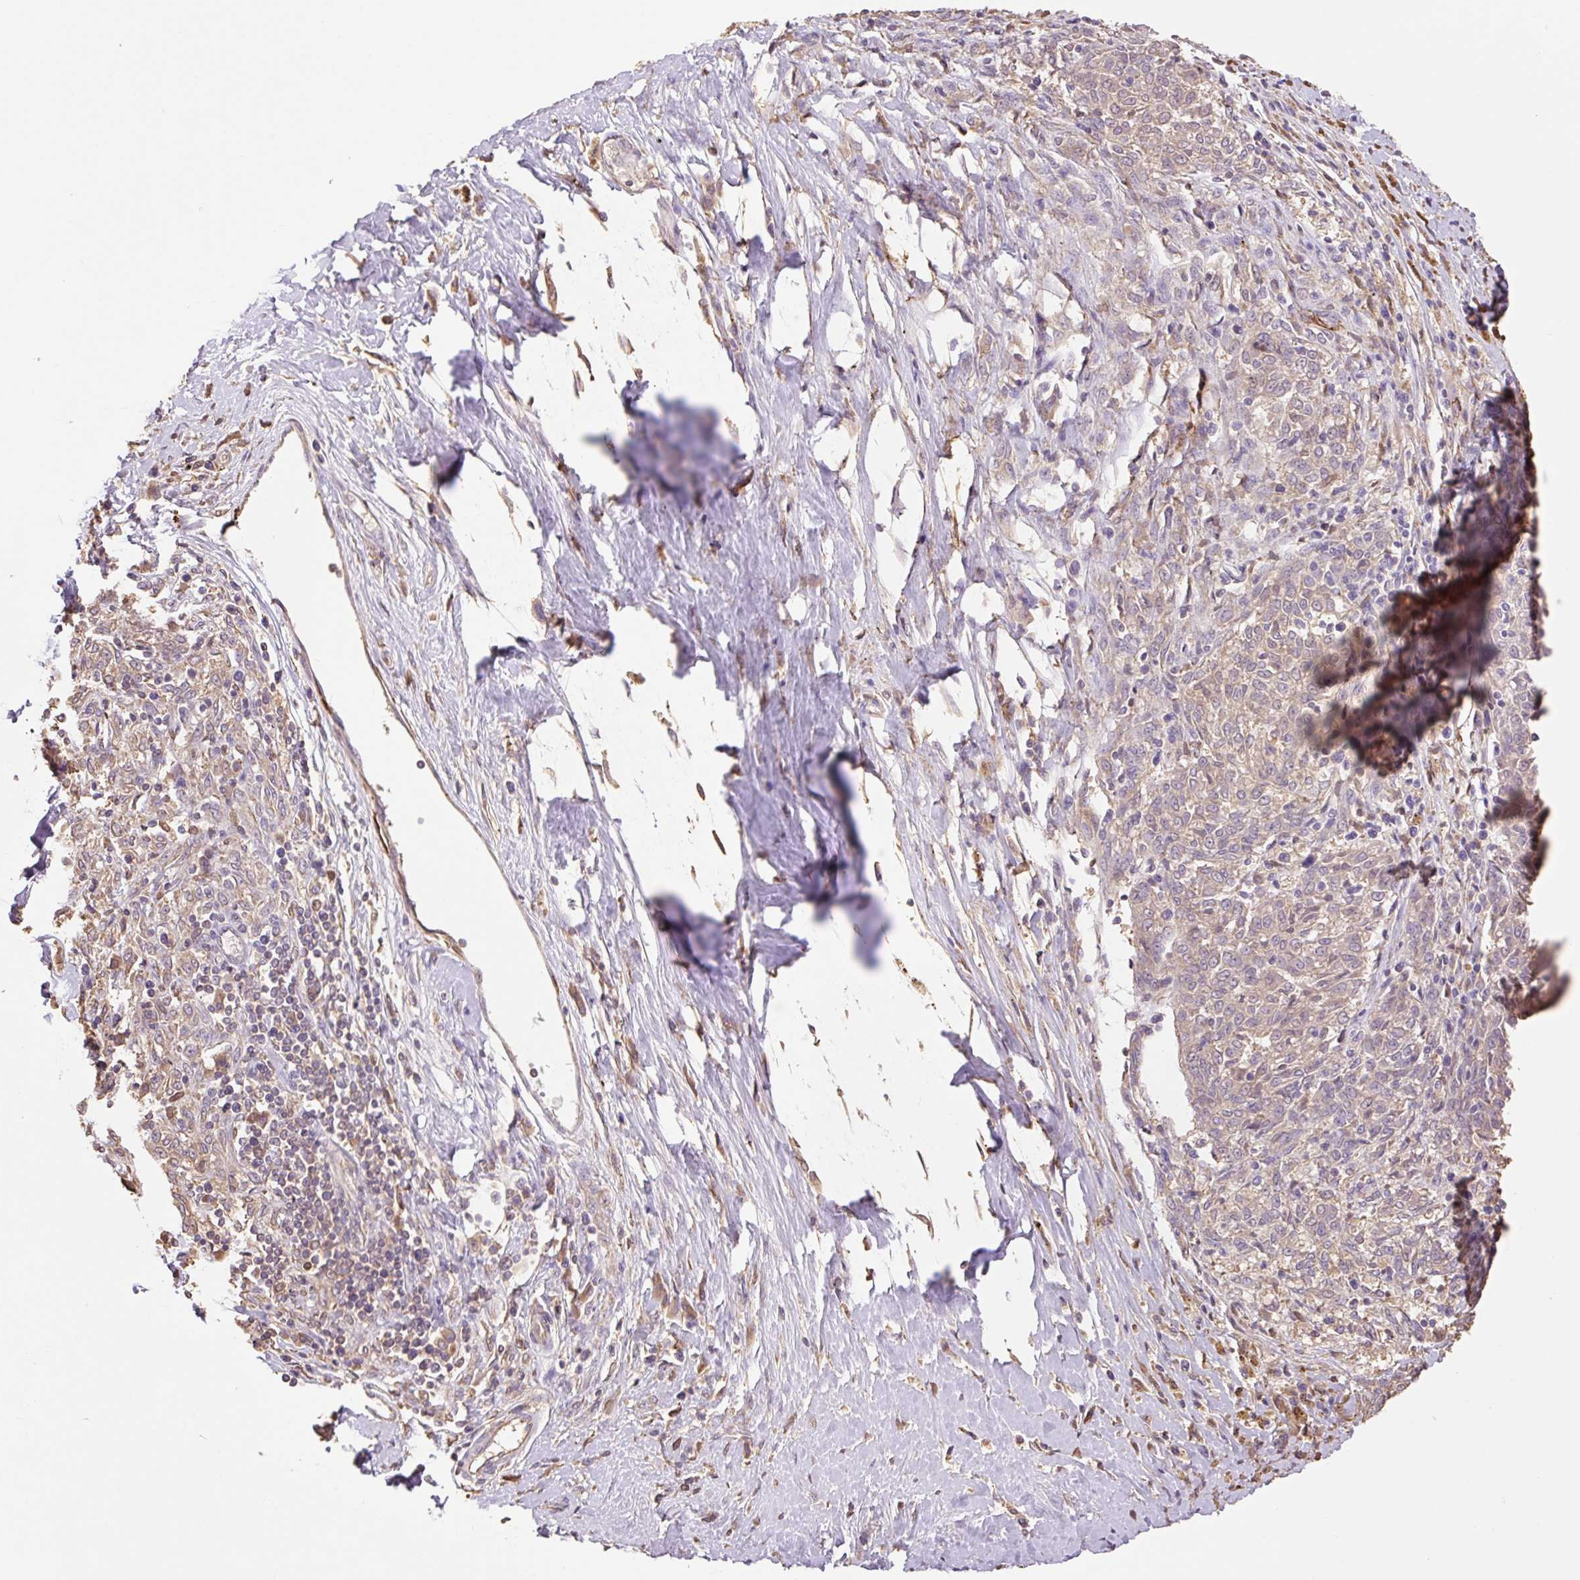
{"staining": {"intensity": "weak", "quantity": "25%-75%", "location": "cytoplasmic/membranous"}, "tissue": "melanoma", "cell_type": "Tumor cells", "image_type": "cancer", "snomed": [{"axis": "morphology", "description": "Malignant melanoma, NOS"}, {"axis": "topography", "description": "Skin"}], "caption": "DAB immunohistochemical staining of melanoma demonstrates weak cytoplasmic/membranous protein positivity in approximately 25%-75% of tumor cells.", "gene": "DESI1", "patient": {"sex": "female", "age": 72}}